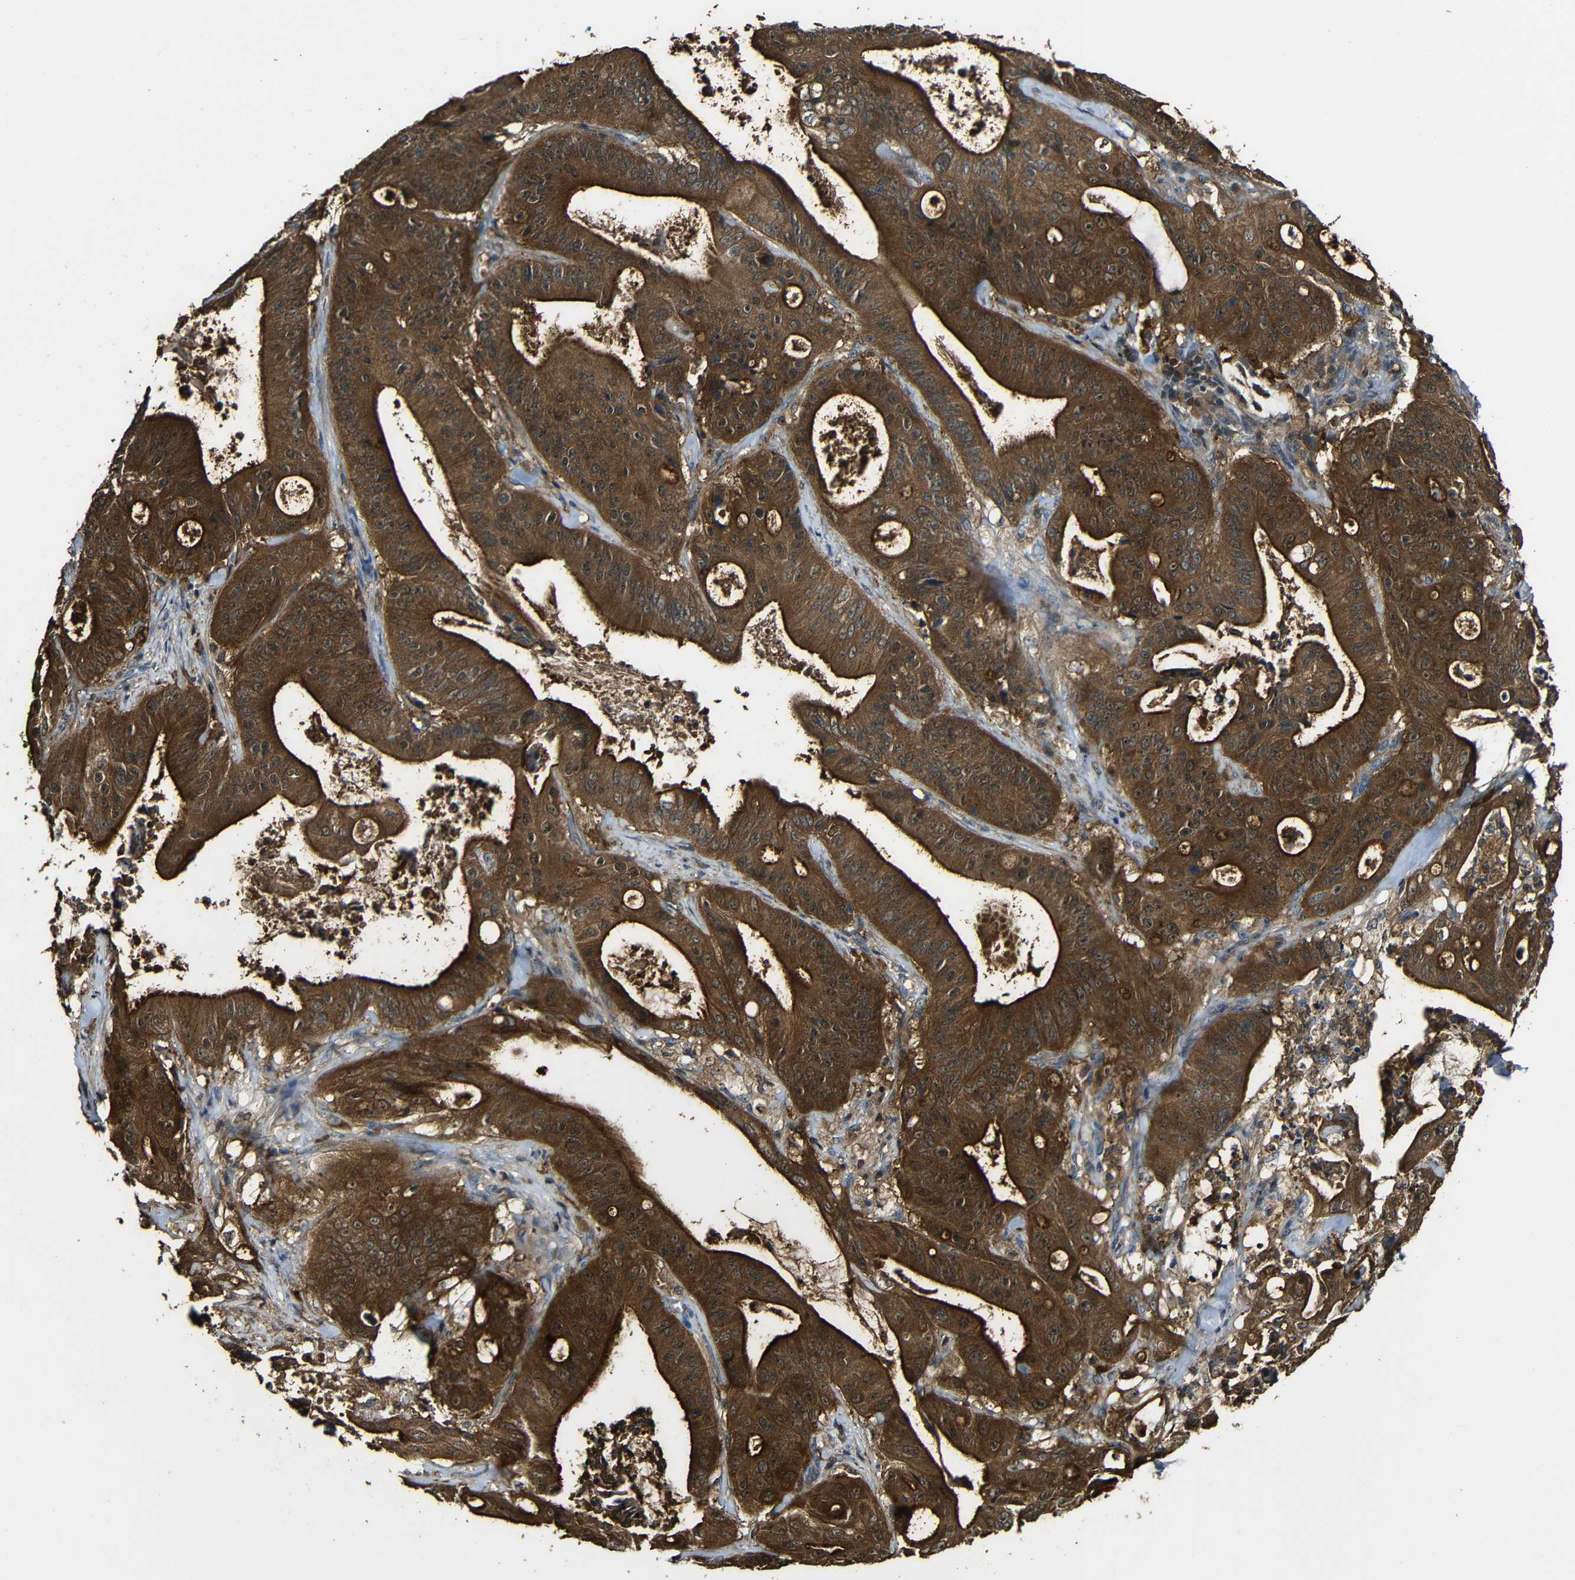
{"staining": {"intensity": "strong", "quantity": ">75%", "location": "cytoplasmic/membranous"}, "tissue": "pancreatic cancer", "cell_type": "Tumor cells", "image_type": "cancer", "snomed": [{"axis": "morphology", "description": "Normal tissue, NOS"}, {"axis": "topography", "description": "Lymph node"}], "caption": "Pancreatic cancer stained with DAB (3,3'-diaminobenzidine) IHC exhibits high levels of strong cytoplasmic/membranous staining in about >75% of tumor cells.", "gene": "CASP8", "patient": {"sex": "male", "age": 62}}